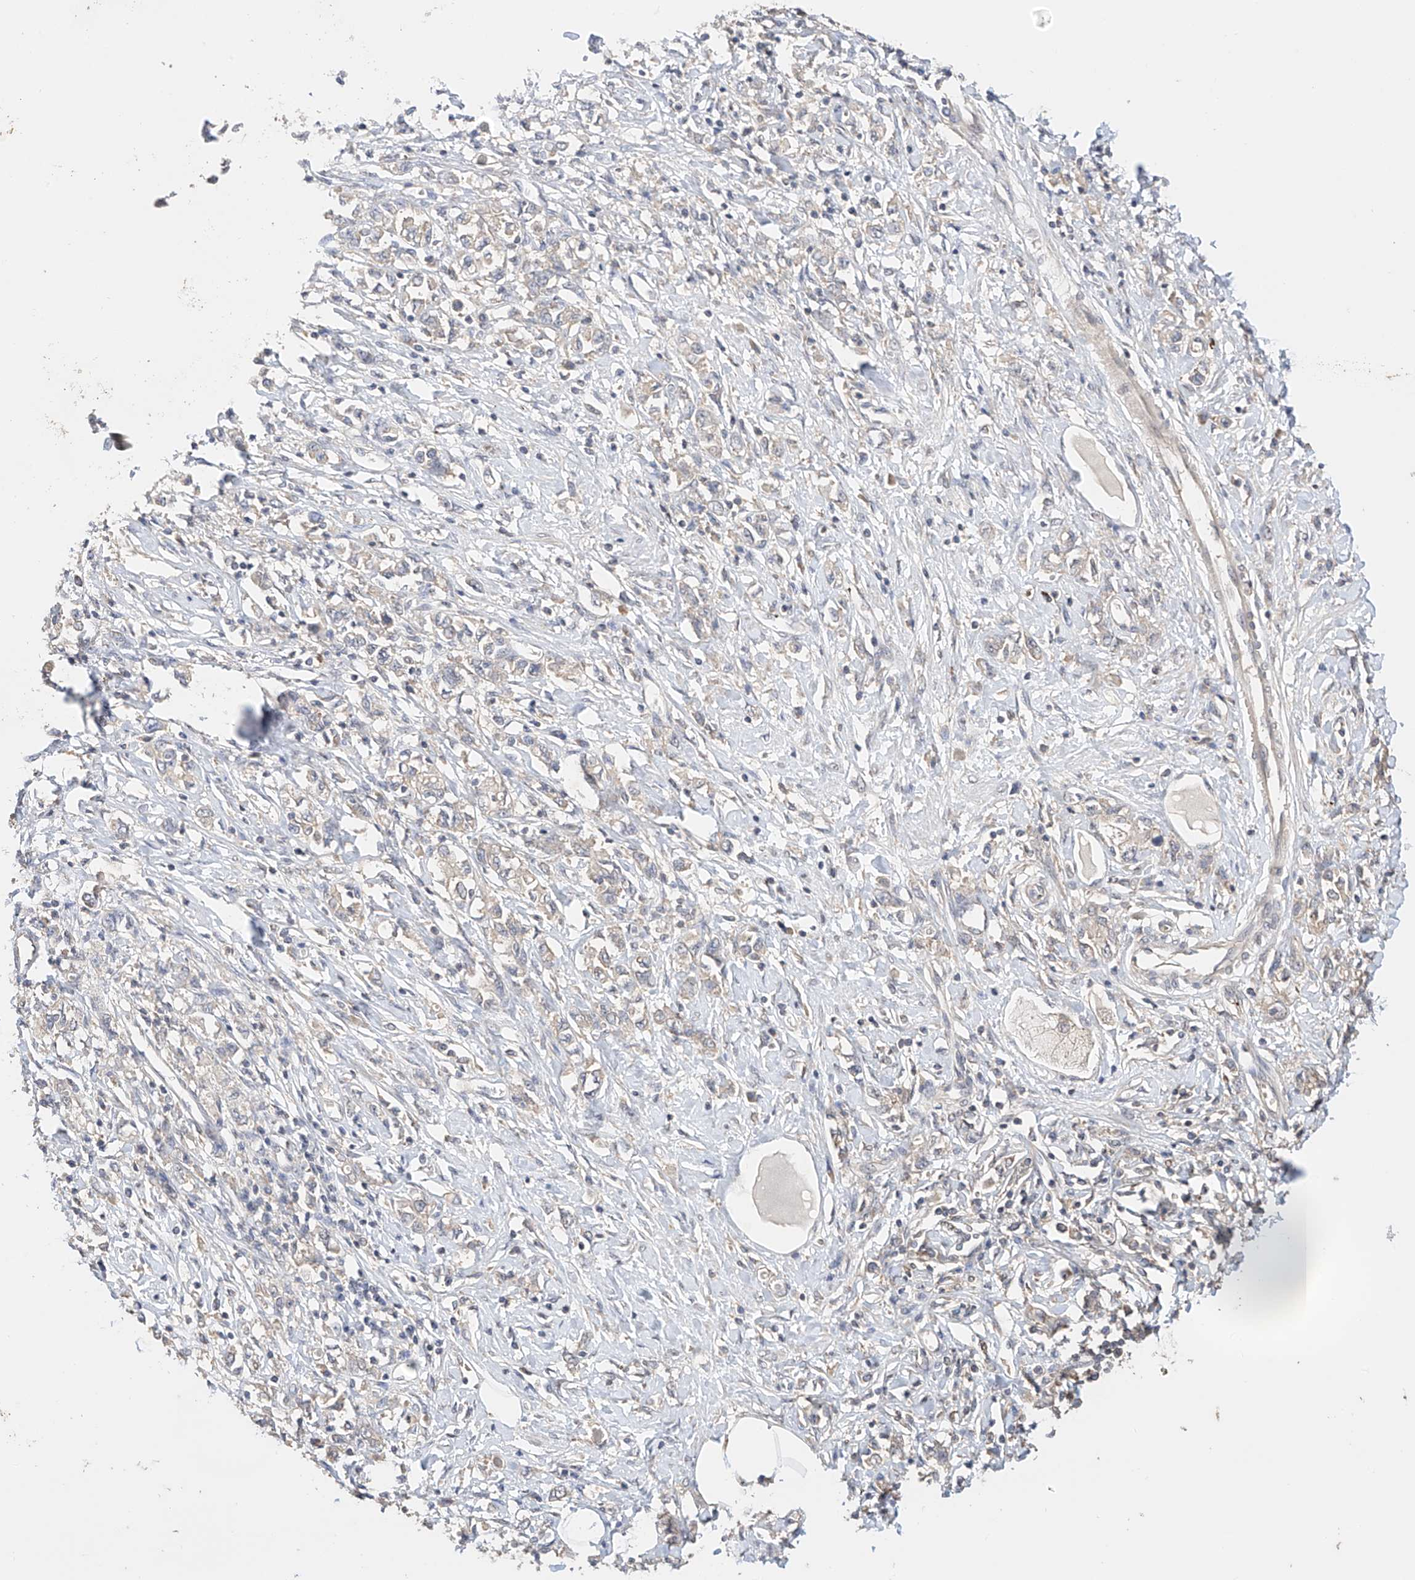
{"staining": {"intensity": "negative", "quantity": "none", "location": "none"}, "tissue": "stomach cancer", "cell_type": "Tumor cells", "image_type": "cancer", "snomed": [{"axis": "morphology", "description": "Adenocarcinoma, NOS"}, {"axis": "topography", "description": "Stomach"}], "caption": "DAB immunohistochemical staining of stomach cancer (adenocarcinoma) exhibits no significant positivity in tumor cells.", "gene": "ZFHX2", "patient": {"sex": "female", "age": 76}}